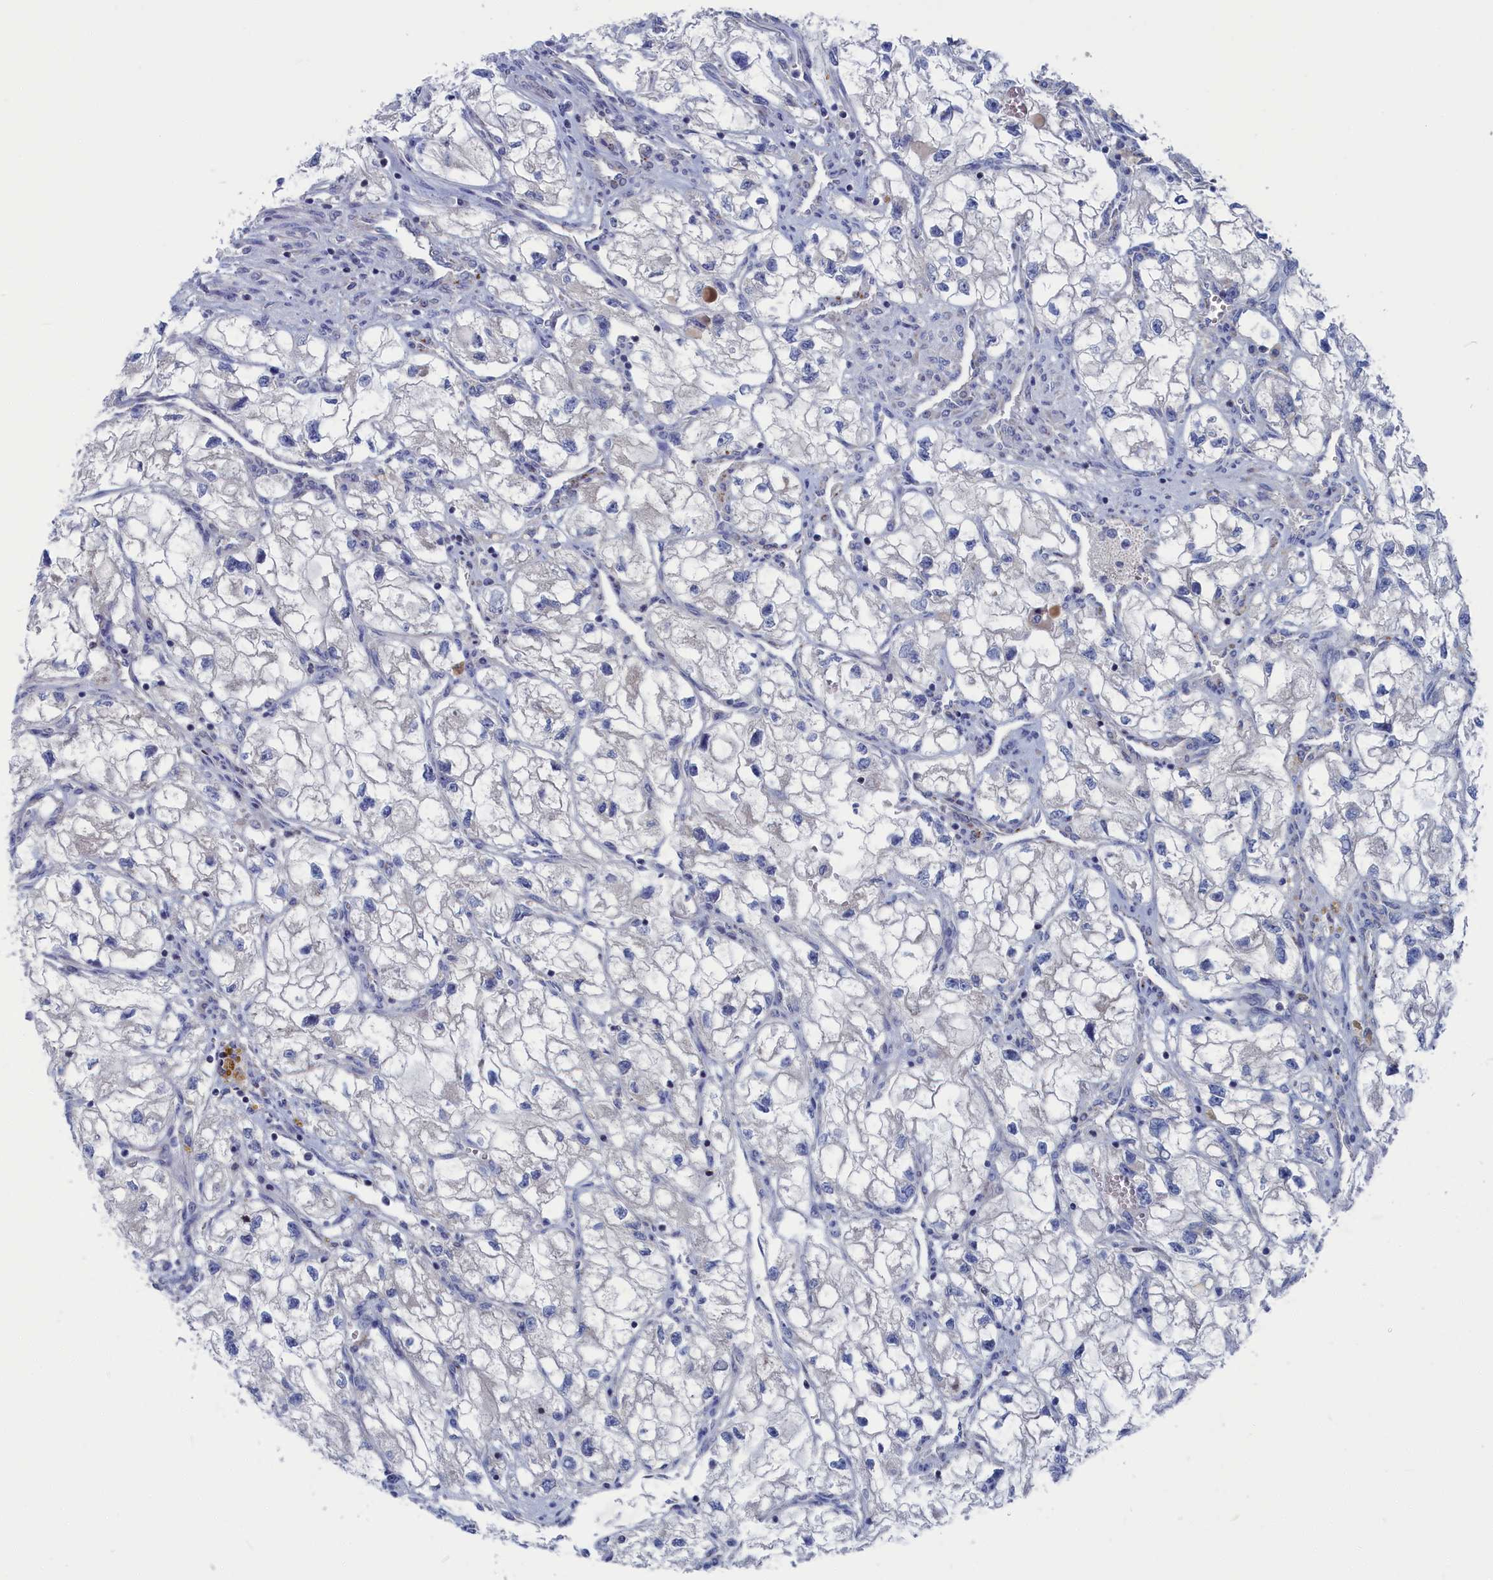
{"staining": {"intensity": "negative", "quantity": "none", "location": "none"}, "tissue": "renal cancer", "cell_type": "Tumor cells", "image_type": "cancer", "snomed": [{"axis": "morphology", "description": "Adenocarcinoma, NOS"}, {"axis": "topography", "description": "Kidney"}], "caption": "DAB immunohistochemical staining of renal adenocarcinoma exhibits no significant expression in tumor cells.", "gene": "CEND1", "patient": {"sex": "female", "age": 70}}